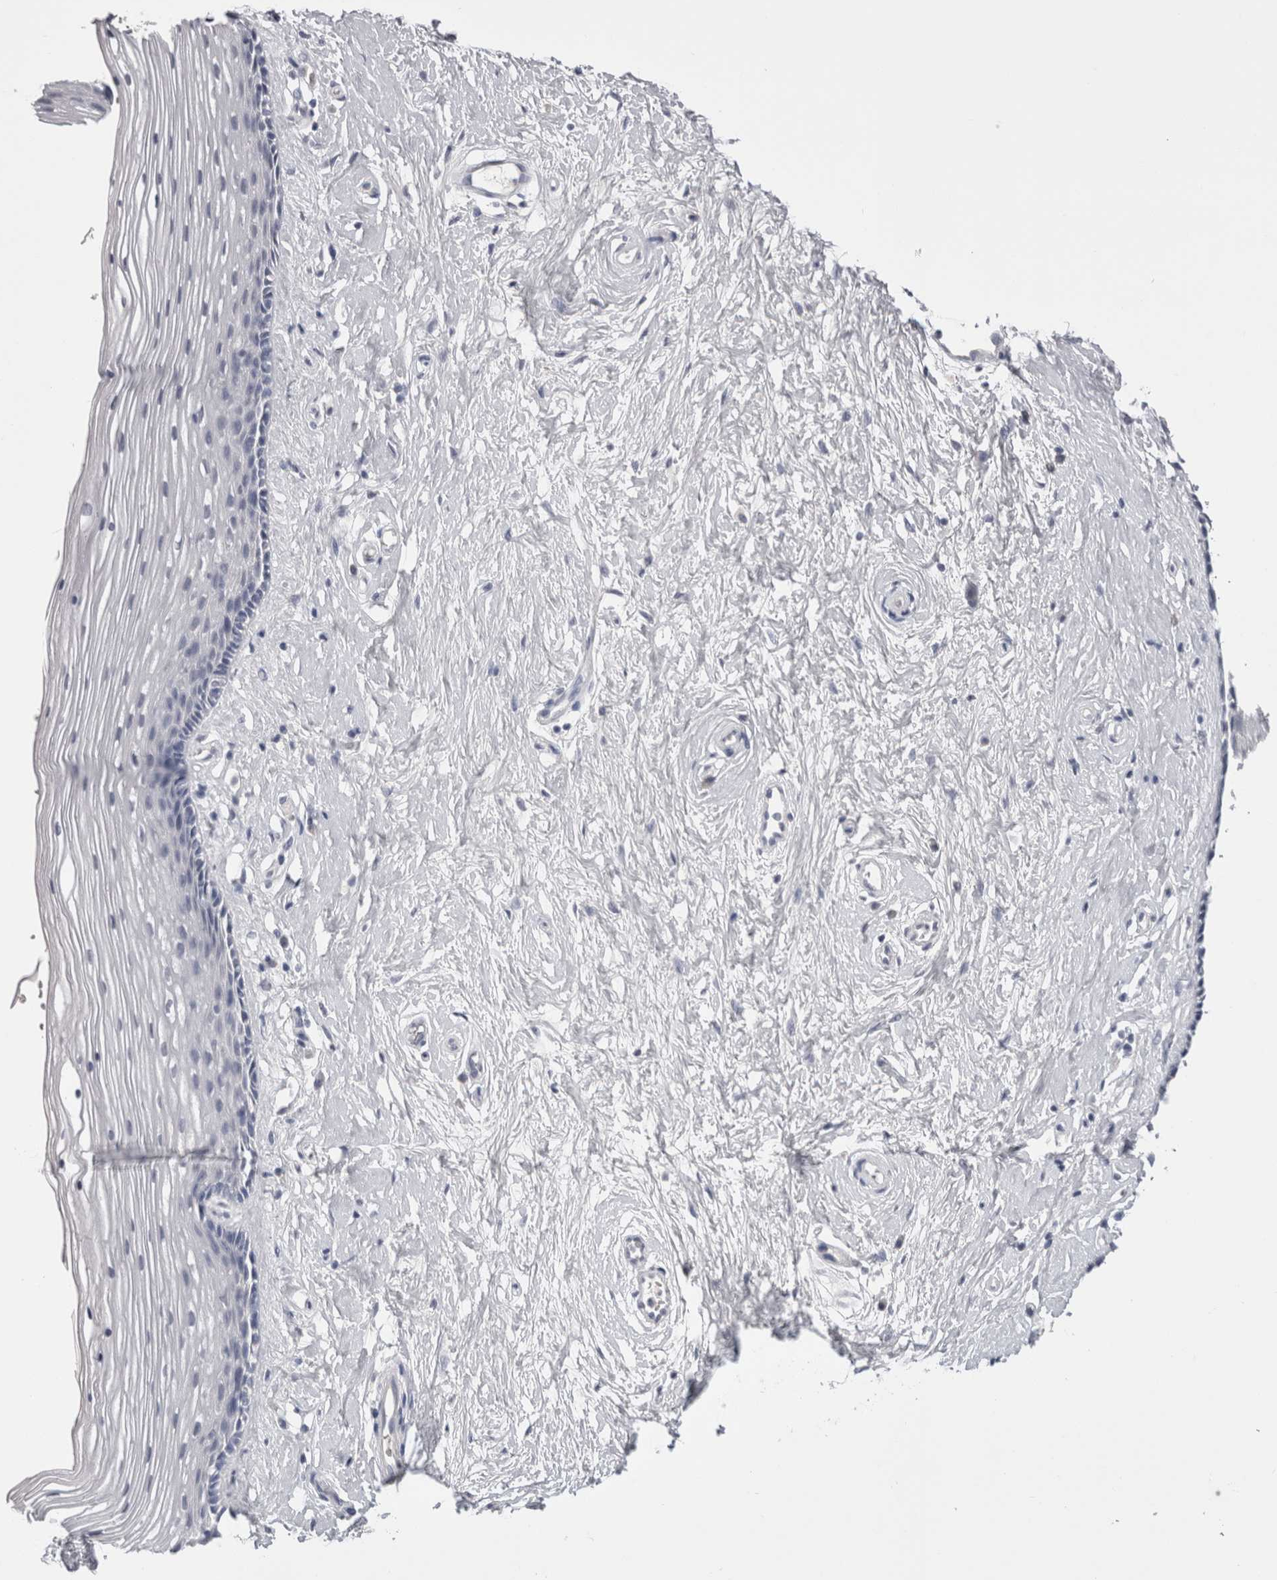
{"staining": {"intensity": "negative", "quantity": "none", "location": "none"}, "tissue": "vagina", "cell_type": "Squamous epithelial cells", "image_type": "normal", "snomed": [{"axis": "morphology", "description": "Normal tissue, NOS"}, {"axis": "topography", "description": "Vagina"}], "caption": "A high-resolution micrograph shows IHC staining of unremarkable vagina, which reveals no significant positivity in squamous epithelial cells. (Immunohistochemistry, brightfield microscopy, high magnification).", "gene": "CDHR5", "patient": {"sex": "female", "age": 46}}